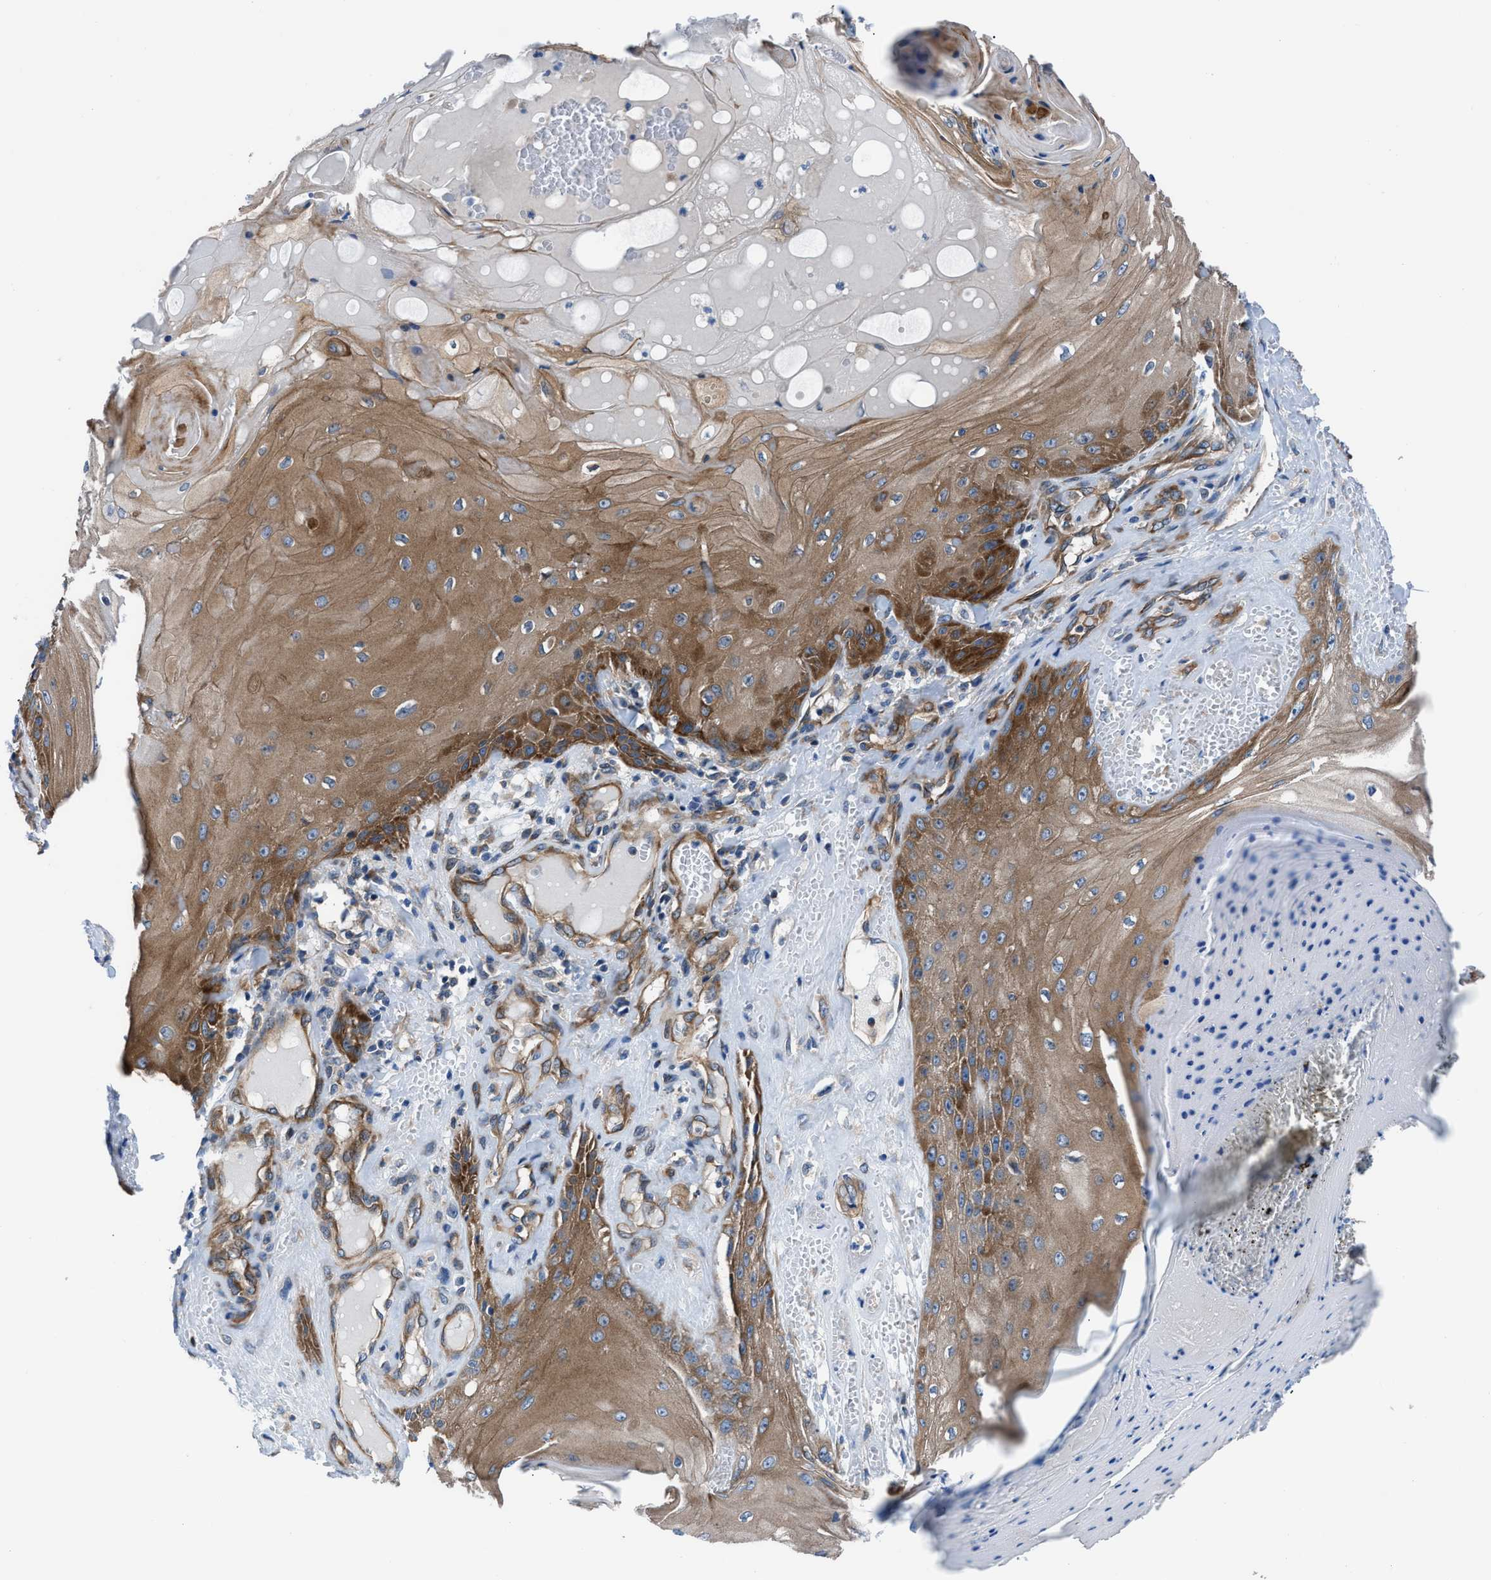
{"staining": {"intensity": "moderate", "quantity": ">75%", "location": "cytoplasmic/membranous"}, "tissue": "skin cancer", "cell_type": "Tumor cells", "image_type": "cancer", "snomed": [{"axis": "morphology", "description": "Squamous cell carcinoma, NOS"}, {"axis": "topography", "description": "Skin"}], "caption": "This is an image of IHC staining of skin squamous cell carcinoma, which shows moderate positivity in the cytoplasmic/membranous of tumor cells.", "gene": "TRIP4", "patient": {"sex": "male", "age": 74}}